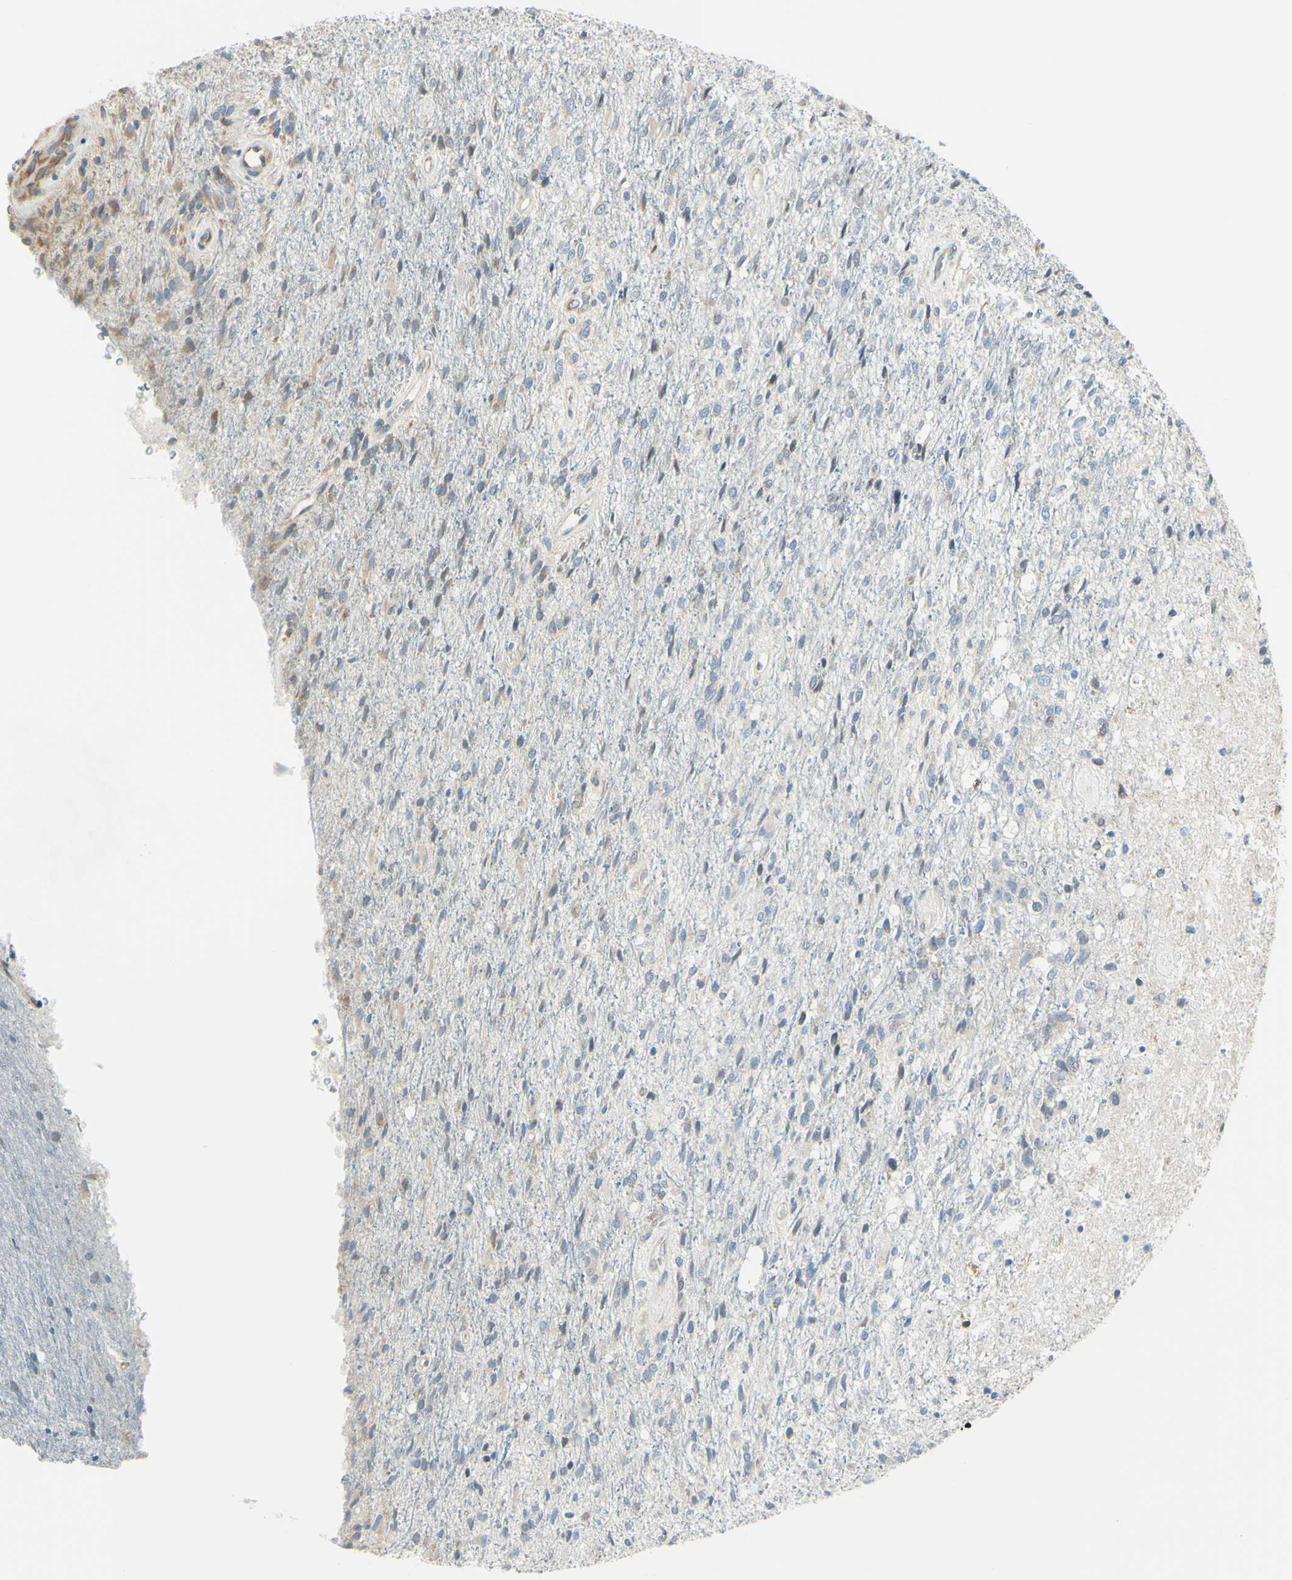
{"staining": {"intensity": "weak", "quantity": "<25%", "location": "cytoplasmic/membranous"}, "tissue": "glioma", "cell_type": "Tumor cells", "image_type": "cancer", "snomed": [{"axis": "morphology", "description": "Normal tissue, NOS"}, {"axis": "morphology", "description": "Glioma, malignant, High grade"}, {"axis": "topography", "description": "Cerebral cortex"}], "caption": "Image shows no protein positivity in tumor cells of high-grade glioma (malignant) tissue.", "gene": "SELENOS", "patient": {"sex": "male", "age": 77}}